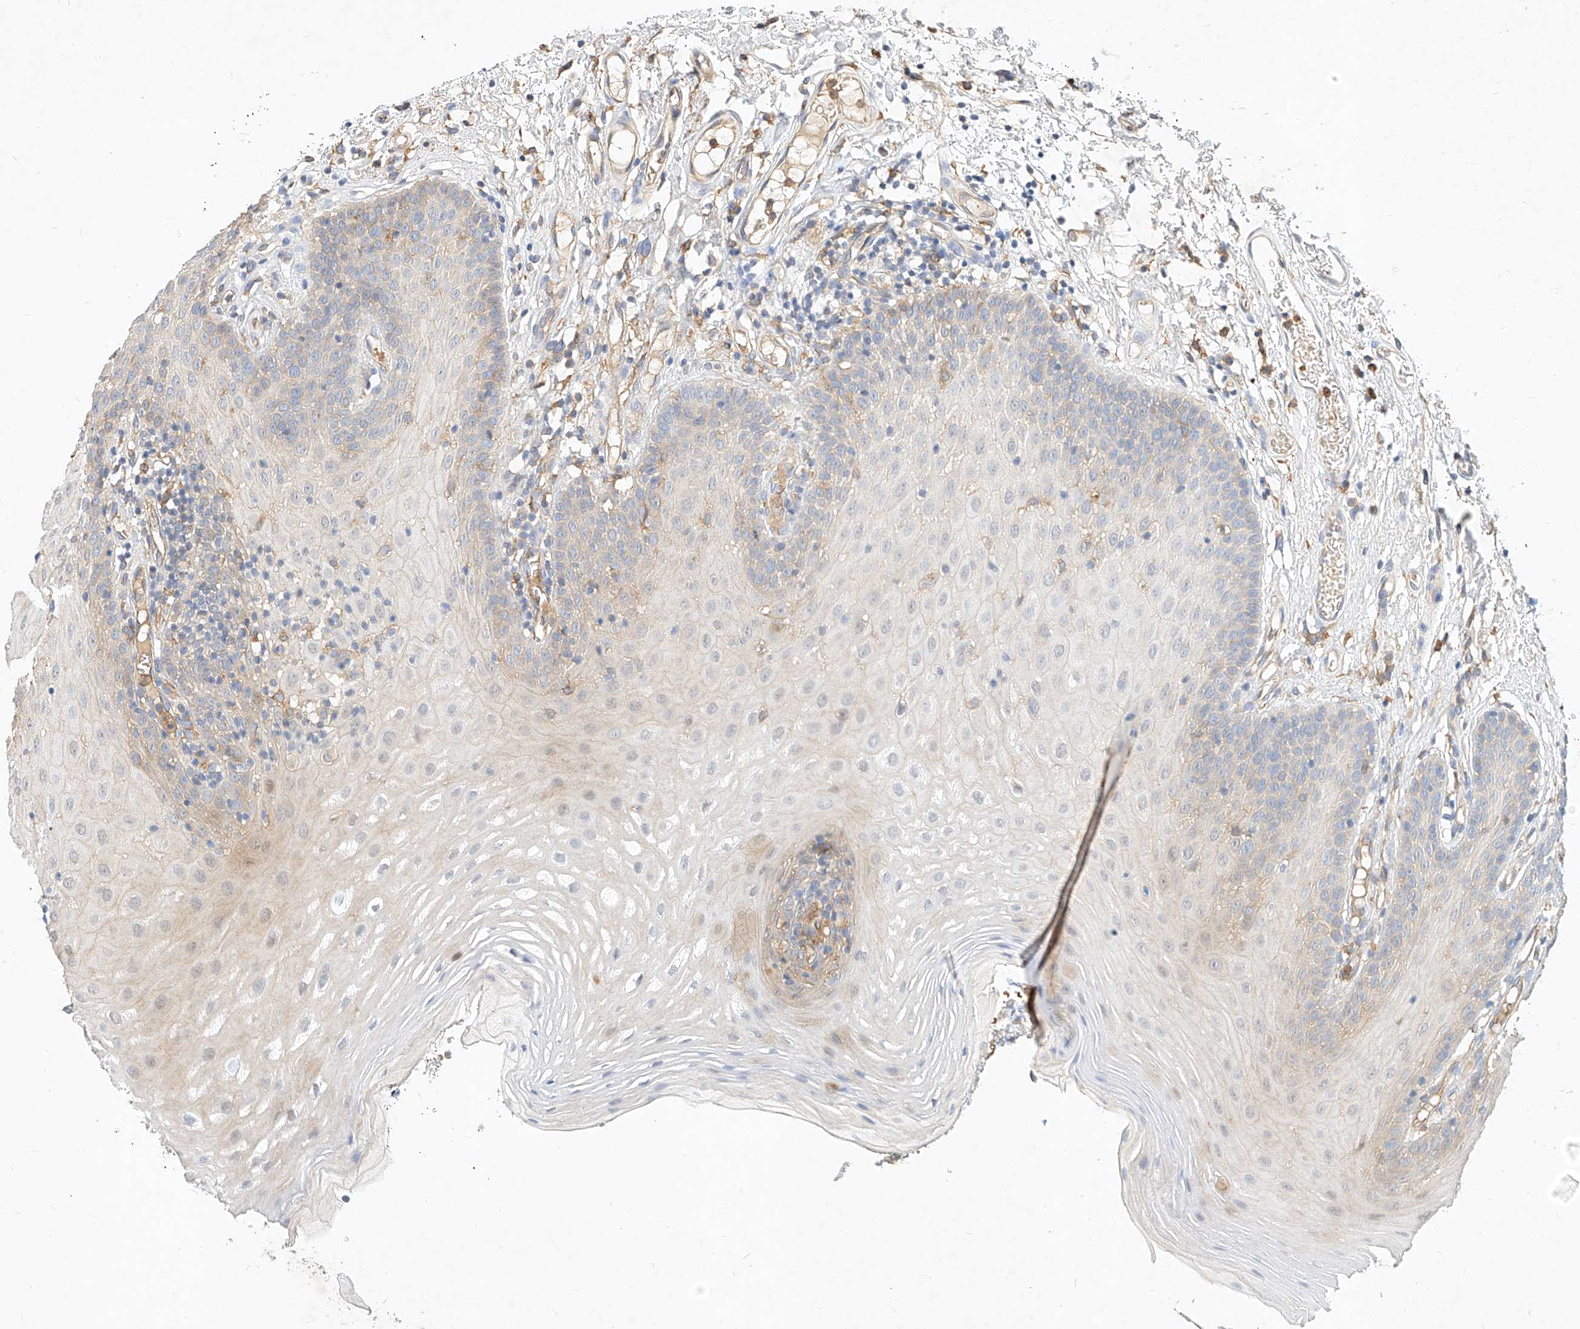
{"staining": {"intensity": "negative", "quantity": "none", "location": "none"}, "tissue": "oral mucosa", "cell_type": "Squamous epithelial cells", "image_type": "normal", "snomed": [{"axis": "morphology", "description": "Normal tissue, NOS"}, {"axis": "topography", "description": "Oral tissue"}], "caption": "Histopathology image shows no protein staining in squamous epithelial cells of normal oral mucosa.", "gene": "NFAM1", "patient": {"sex": "male", "age": 74}}